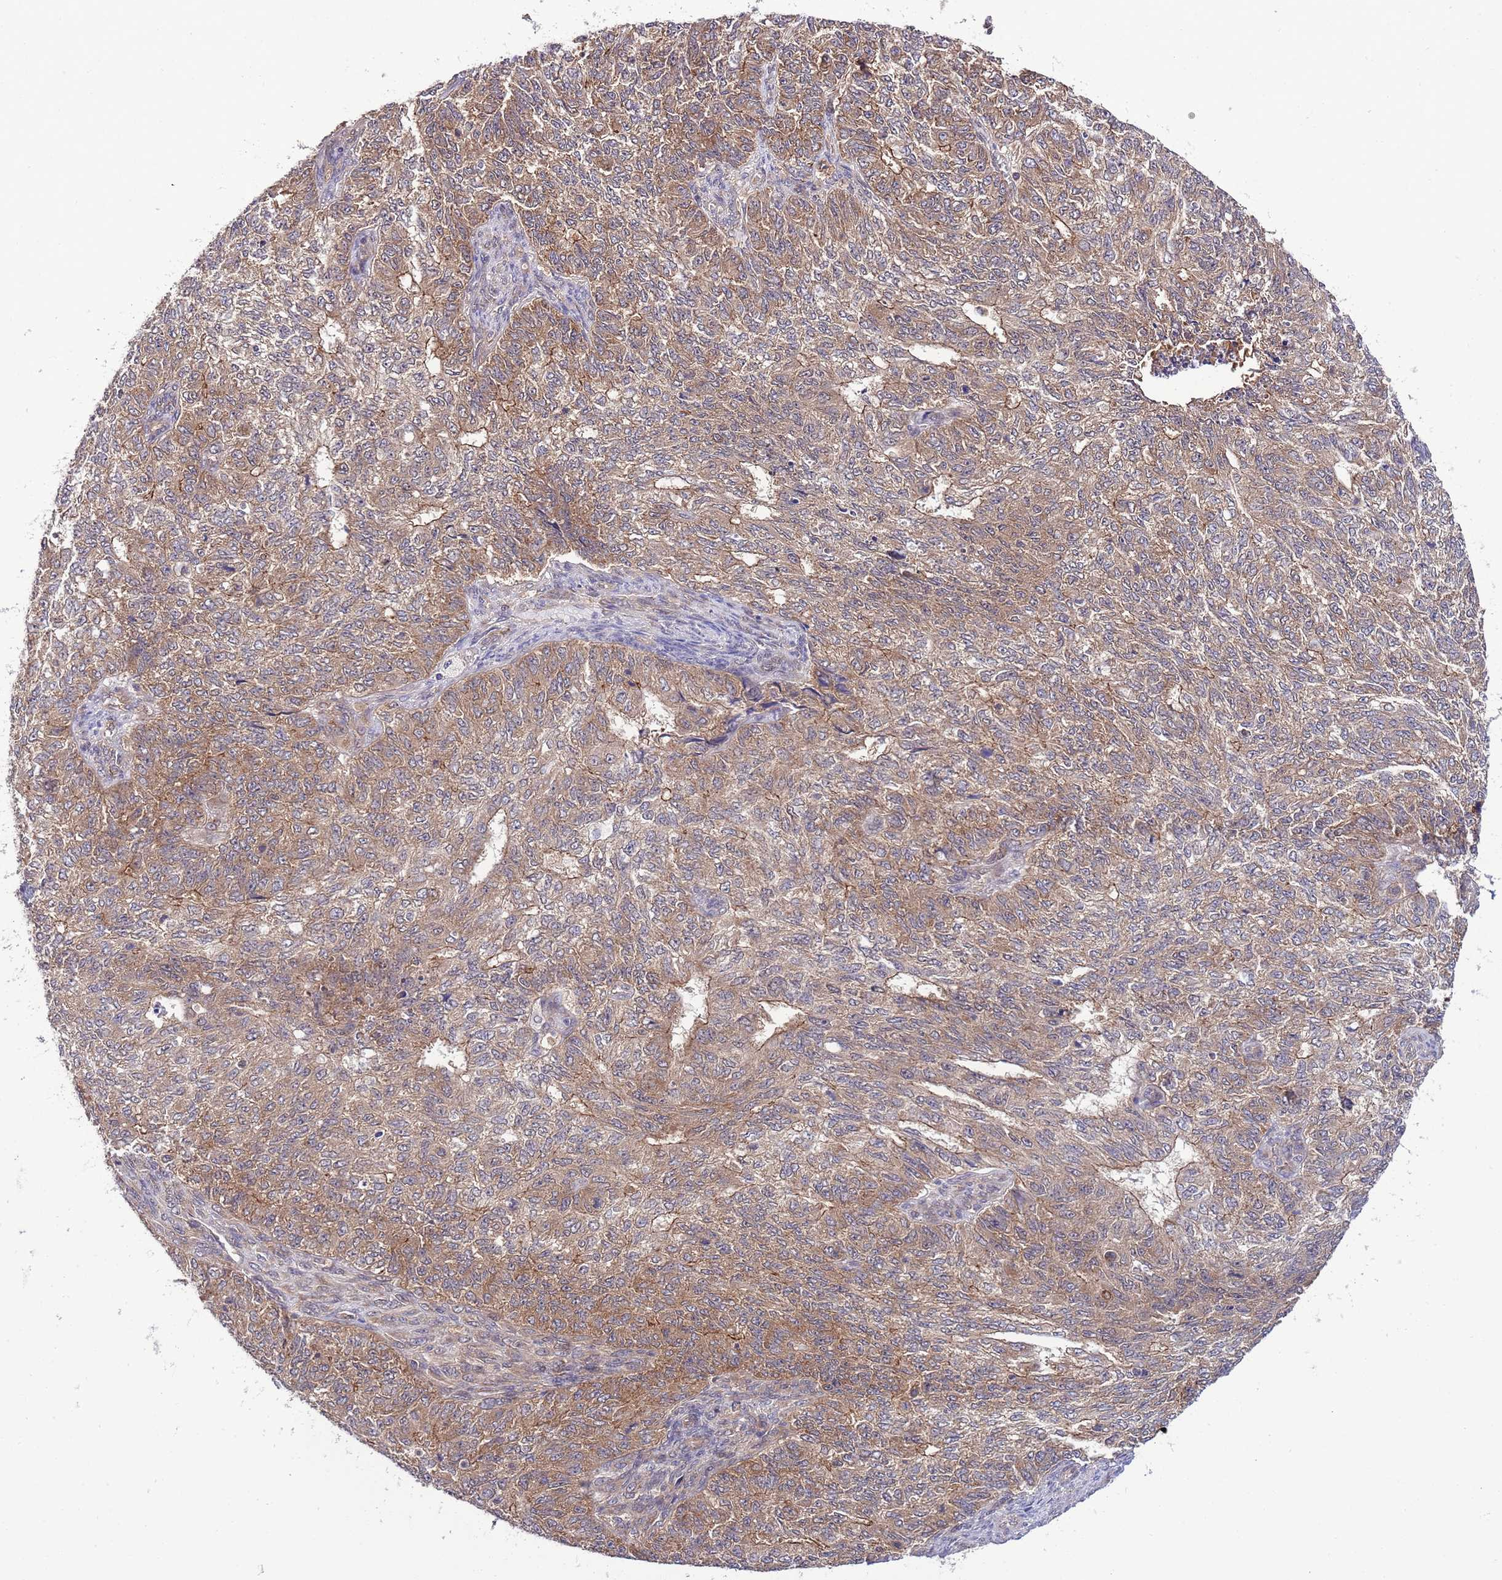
{"staining": {"intensity": "moderate", "quantity": ">75%", "location": "cytoplasmic/membranous"}, "tissue": "endometrial cancer", "cell_type": "Tumor cells", "image_type": "cancer", "snomed": [{"axis": "morphology", "description": "Adenocarcinoma, NOS"}, {"axis": "topography", "description": "Endometrium"}], "caption": "Tumor cells demonstrate medium levels of moderate cytoplasmic/membranous positivity in approximately >75% of cells in adenocarcinoma (endometrial).", "gene": "DONSON", "patient": {"sex": "female", "age": 32}}